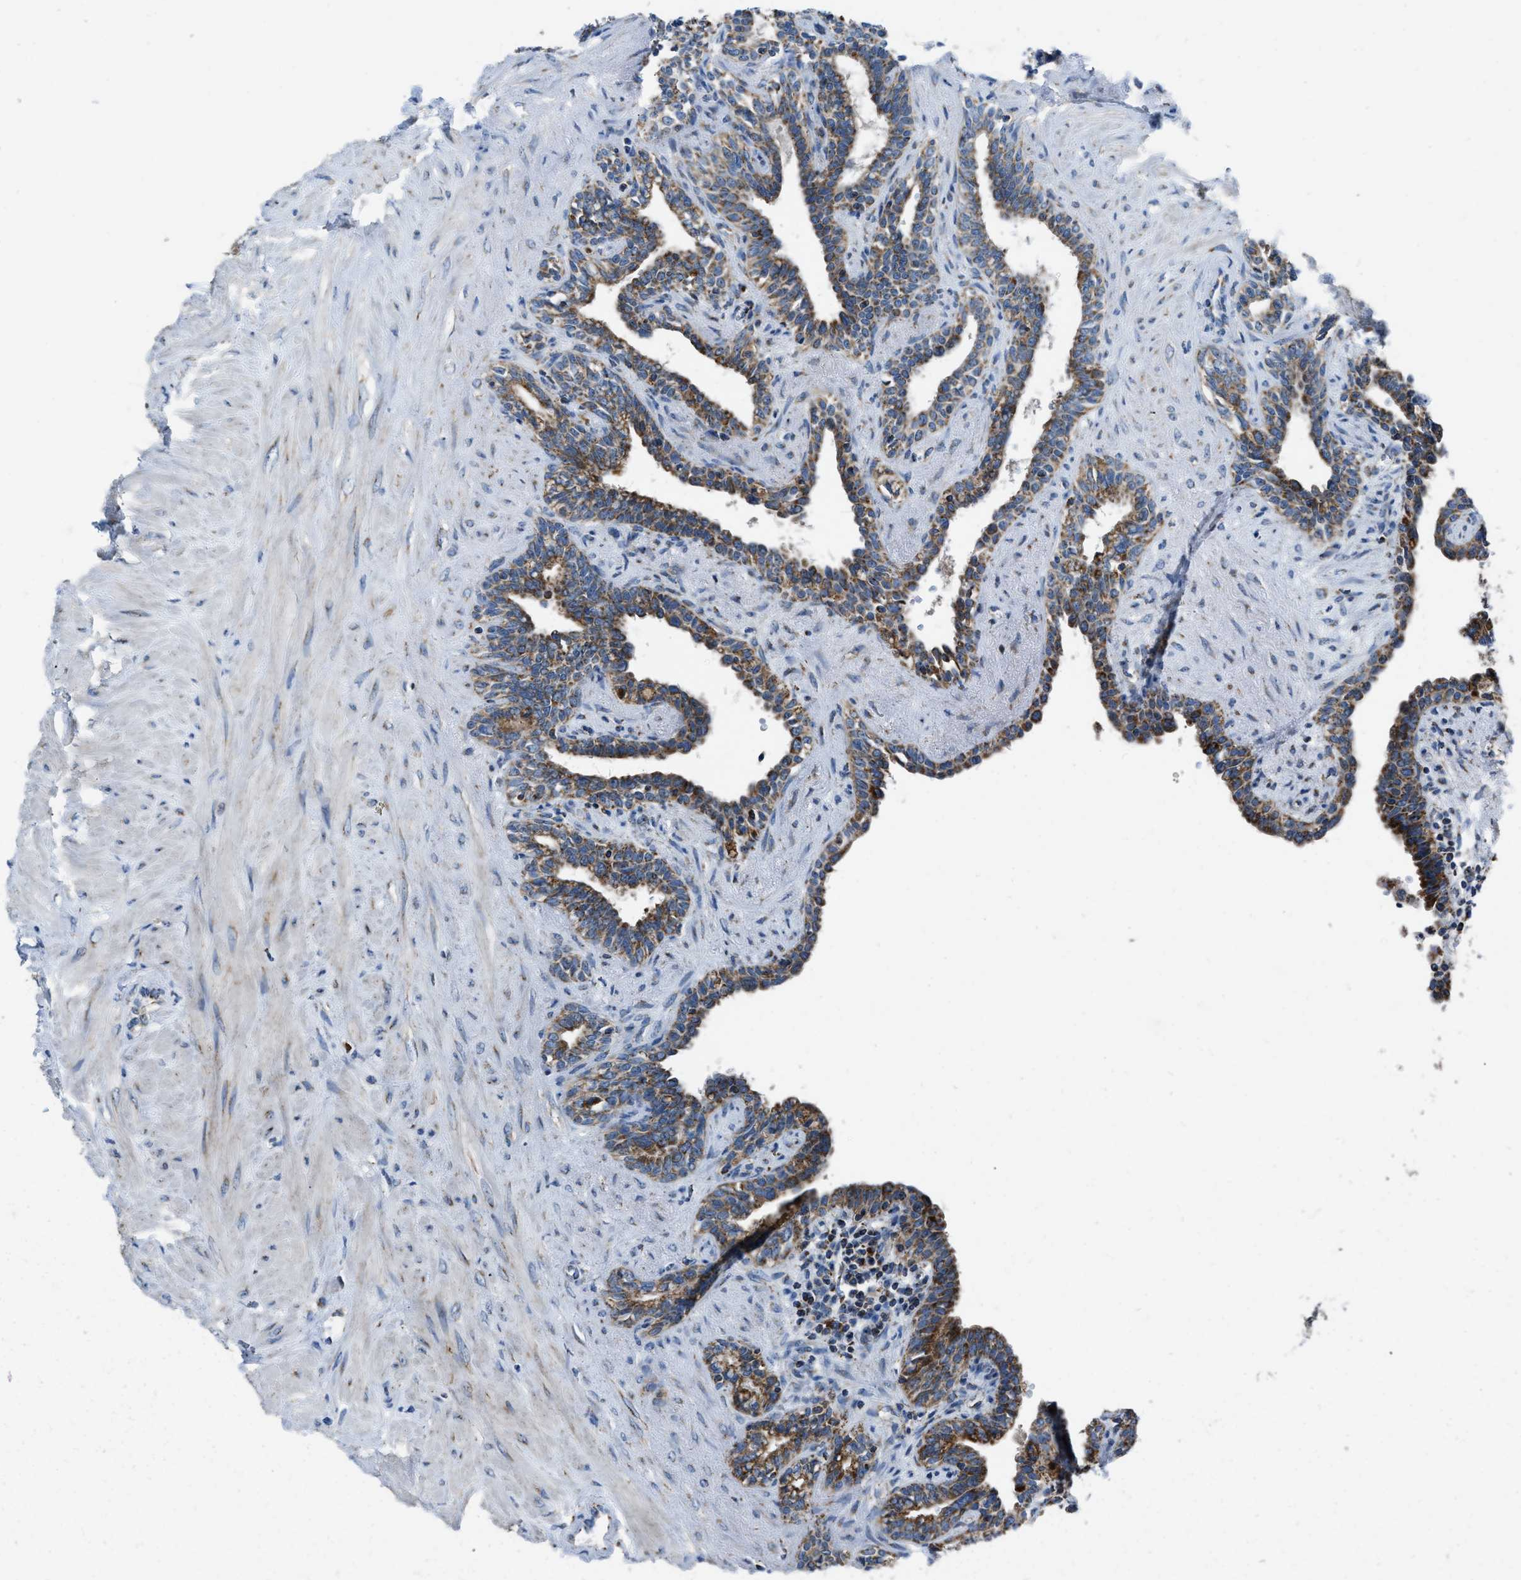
{"staining": {"intensity": "strong", "quantity": ">75%", "location": "cytoplasmic/membranous"}, "tissue": "seminal vesicle", "cell_type": "Glandular cells", "image_type": "normal", "snomed": [{"axis": "morphology", "description": "Normal tissue, NOS"}, {"axis": "morphology", "description": "Adenocarcinoma, High grade"}, {"axis": "topography", "description": "Prostate"}, {"axis": "topography", "description": "Seminal veicle"}], "caption": "Immunohistochemistry (IHC) micrograph of unremarkable seminal vesicle: human seminal vesicle stained using immunohistochemistry exhibits high levels of strong protein expression localized specifically in the cytoplasmic/membranous of glandular cells, appearing as a cytoplasmic/membranous brown color.", "gene": "ETFB", "patient": {"sex": "male", "age": 55}}